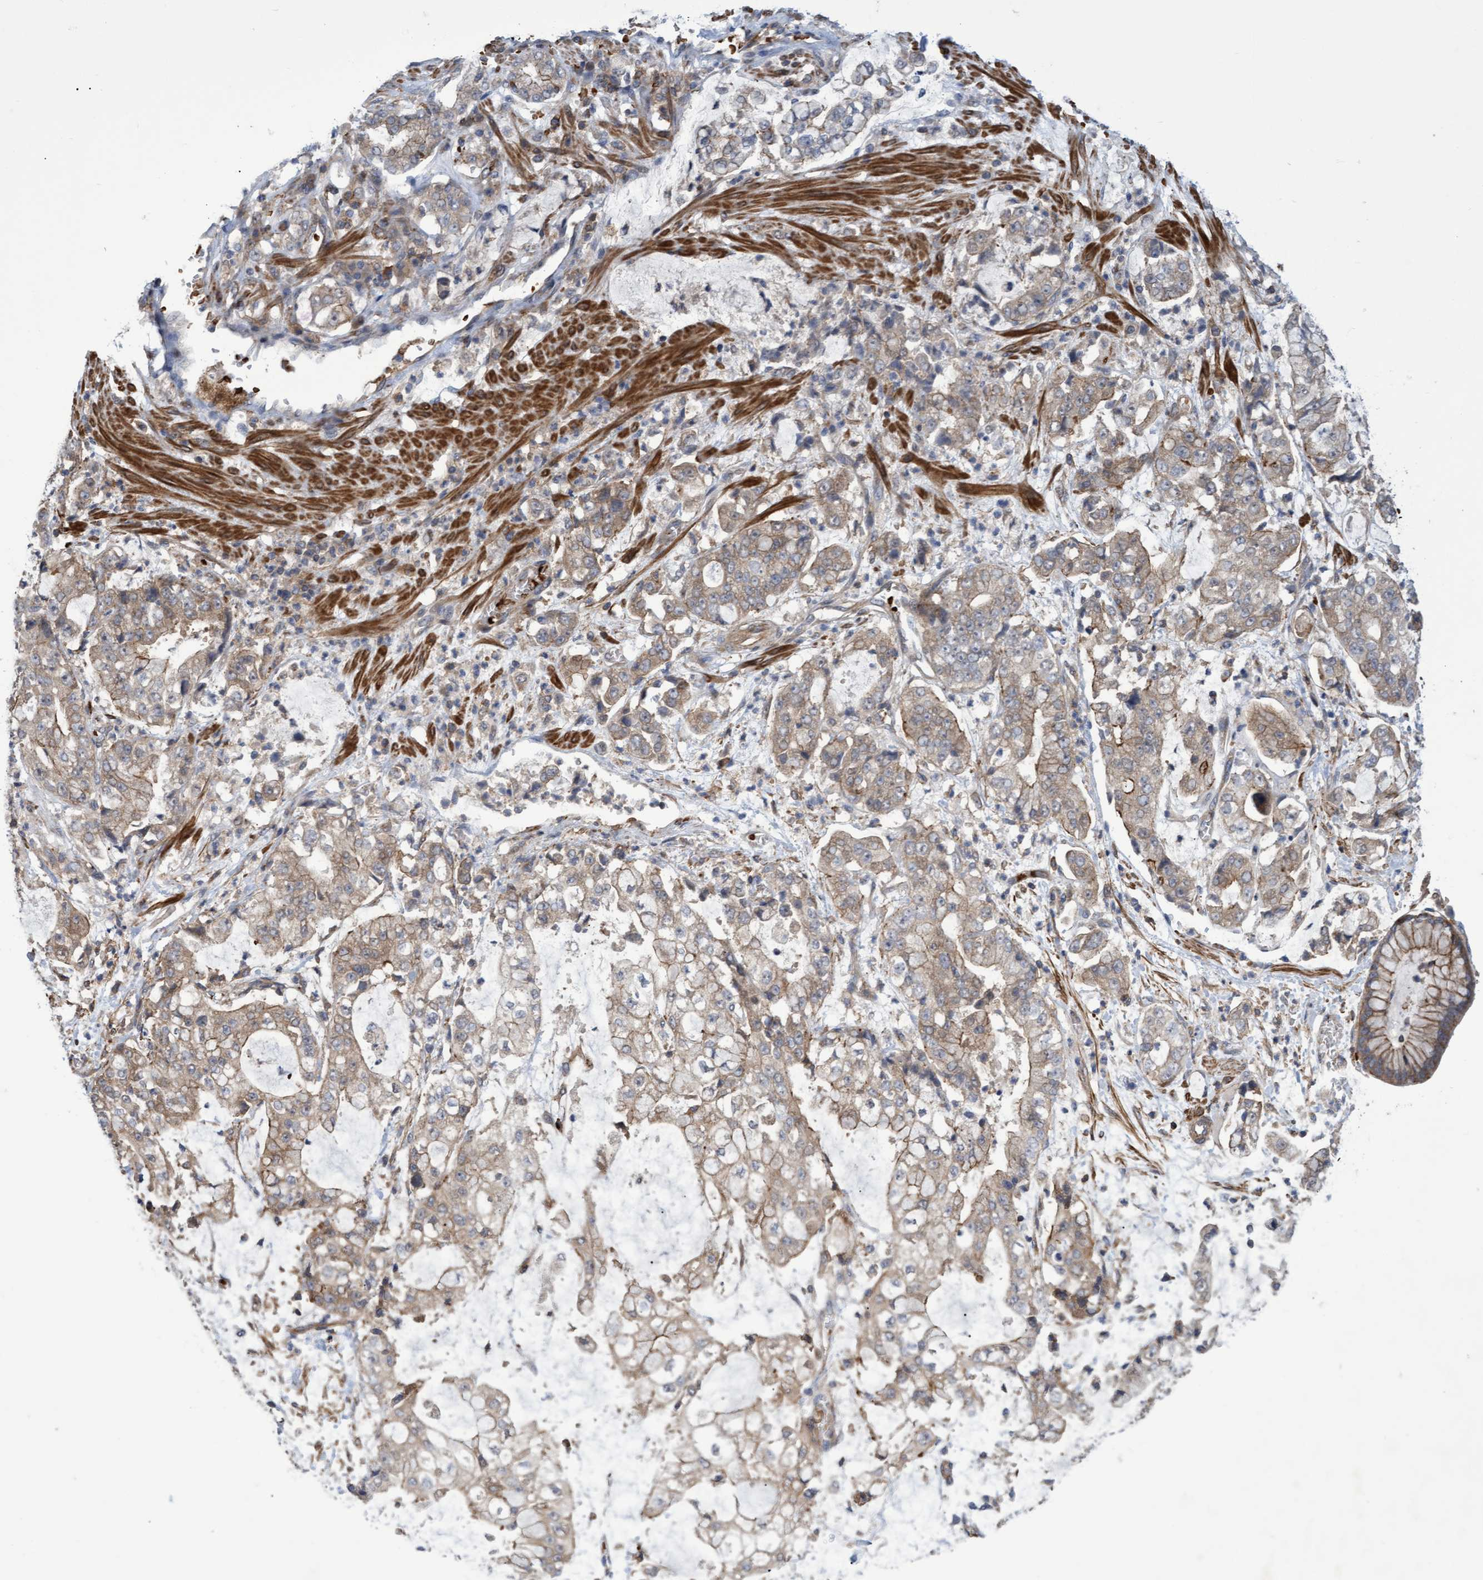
{"staining": {"intensity": "weak", "quantity": ">75%", "location": "cytoplasmic/membranous"}, "tissue": "stomach cancer", "cell_type": "Tumor cells", "image_type": "cancer", "snomed": [{"axis": "morphology", "description": "Adenocarcinoma, NOS"}, {"axis": "topography", "description": "Stomach"}], "caption": "Stomach adenocarcinoma stained with a protein marker demonstrates weak staining in tumor cells.", "gene": "NAA15", "patient": {"sex": "male", "age": 76}}